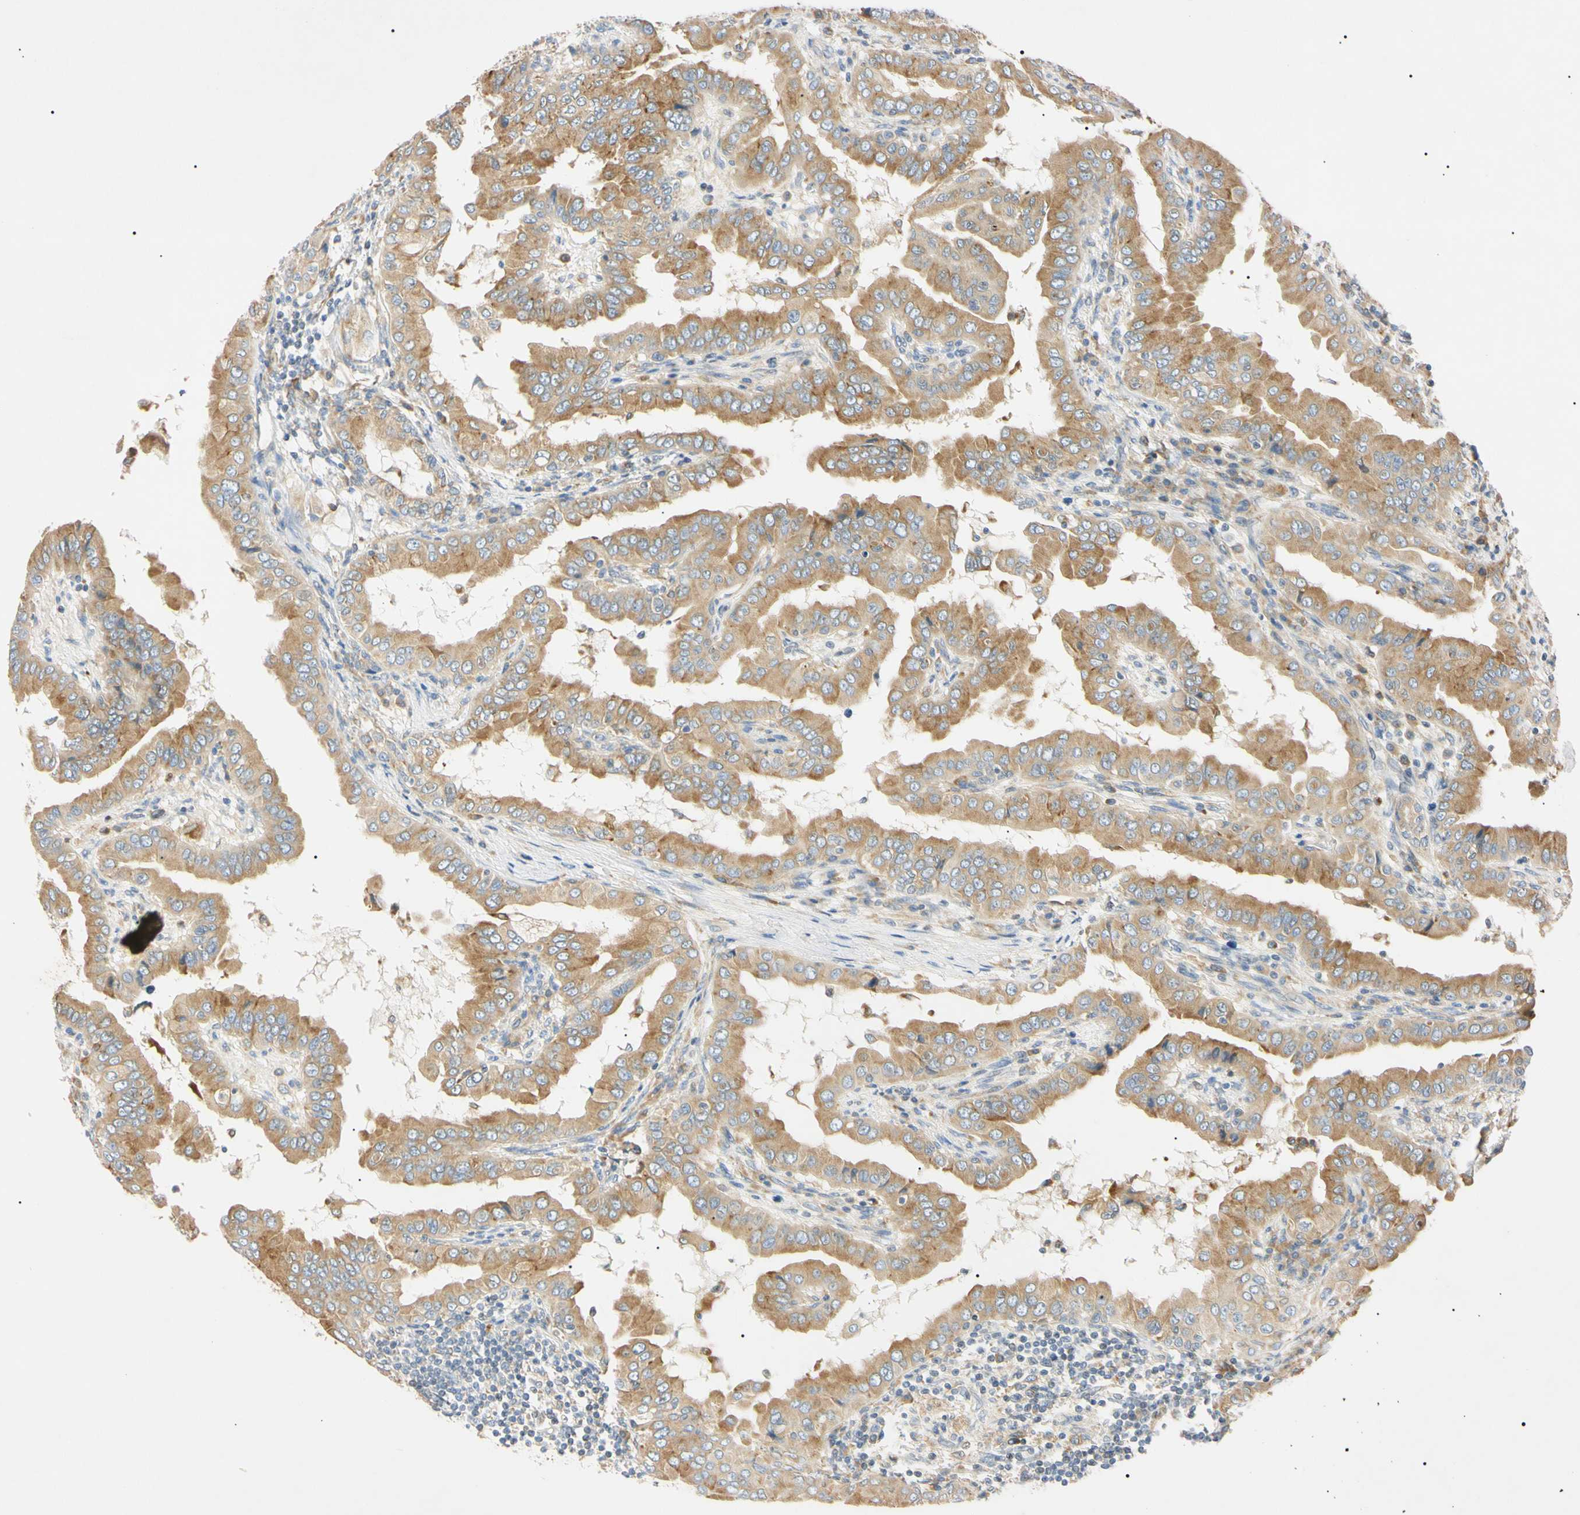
{"staining": {"intensity": "moderate", "quantity": ">75%", "location": "cytoplasmic/membranous"}, "tissue": "thyroid cancer", "cell_type": "Tumor cells", "image_type": "cancer", "snomed": [{"axis": "morphology", "description": "Papillary adenocarcinoma, NOS"}, {"axis": "topography", "description": "Thyroid gland"}], "caption": "Human papillary adenocarcinoma (thyroid) stained for a protein (brown) reveals moderate cytoplasmic/membranous positive staining in approximately >75% of tumor cells.", "gene": "DNAJB12", "patient": {"sex": "male", "age": 33}}